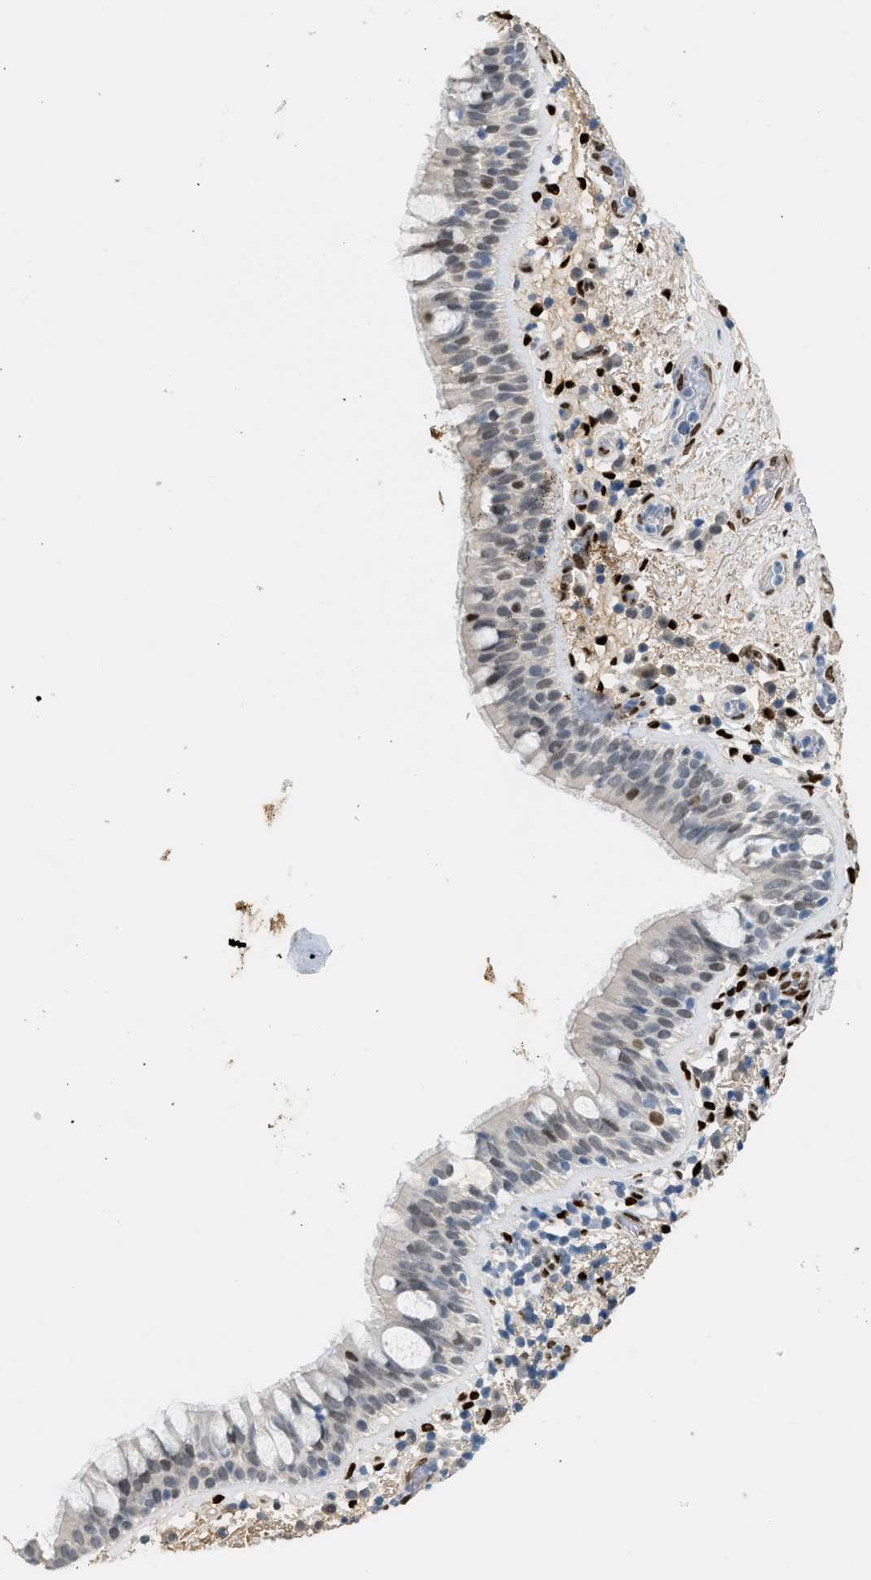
{"staining": {"intensity": "moderate", "quantity": "<25%", "location": "nuclear"}, "tissue": "bronchus", "cell_type": "Respiratory epithelial cells", "image_type": "normal", "snomed": [{"axis": "morphology", "description": "Normal tissue, NOS"}, {"axis": "morphology", "description": "Inflammation, NOS"}, {"axis": "topography", "description": "Cartilage tissue"}, {"axis": "topography", "description": "Bronchus"}], "caption": "A brown stain labels moderate nuclear positivity of a protein in respiratory epithelial cells of normal human bronchus. The staining is performed using DAB (3,3'-diaminobenzidine) brown chromogen to label protein expression. The nuclei are counter-stained blue using hematoxylin.", "gene": "ZBTB20", "patient": {"sex": "male", "age": 77}}